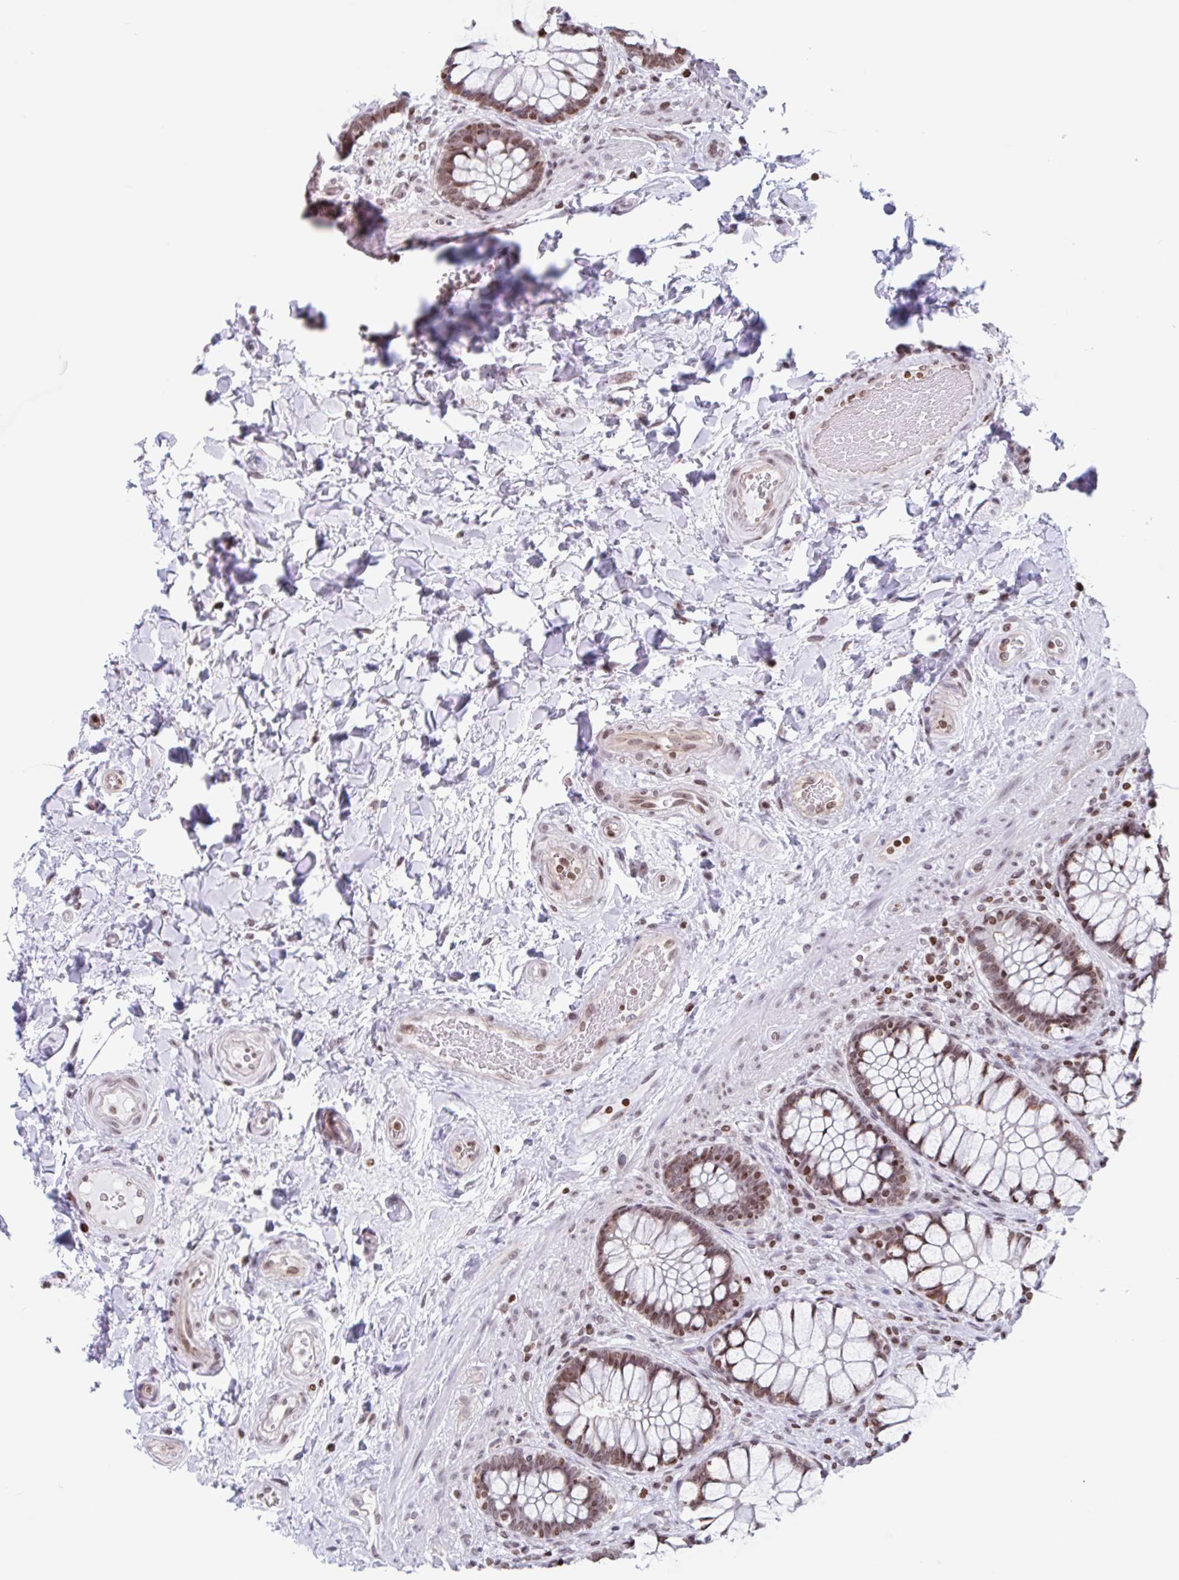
{"staining": {"intensity": "moderate", "quantity": ">75%", "location": "nuclear"}, "tissue": "rectum", "cell_type": "Glandular cells", "image_type": "normal", "snomed": [{"axis": "morphology", "description": "Normal tissue, NOS"}, {"axis": "topography", "description": "Rectum"}], "caption": "Protein staining demonstrates moderate nuclear positivity in approximately >75% of glandular cells in normal rectum. The protein of interest is shown in brown color, while the nuclei are stained blue.", "gene": "NOL6", "patient": {"sex": "female", "age": 58}}